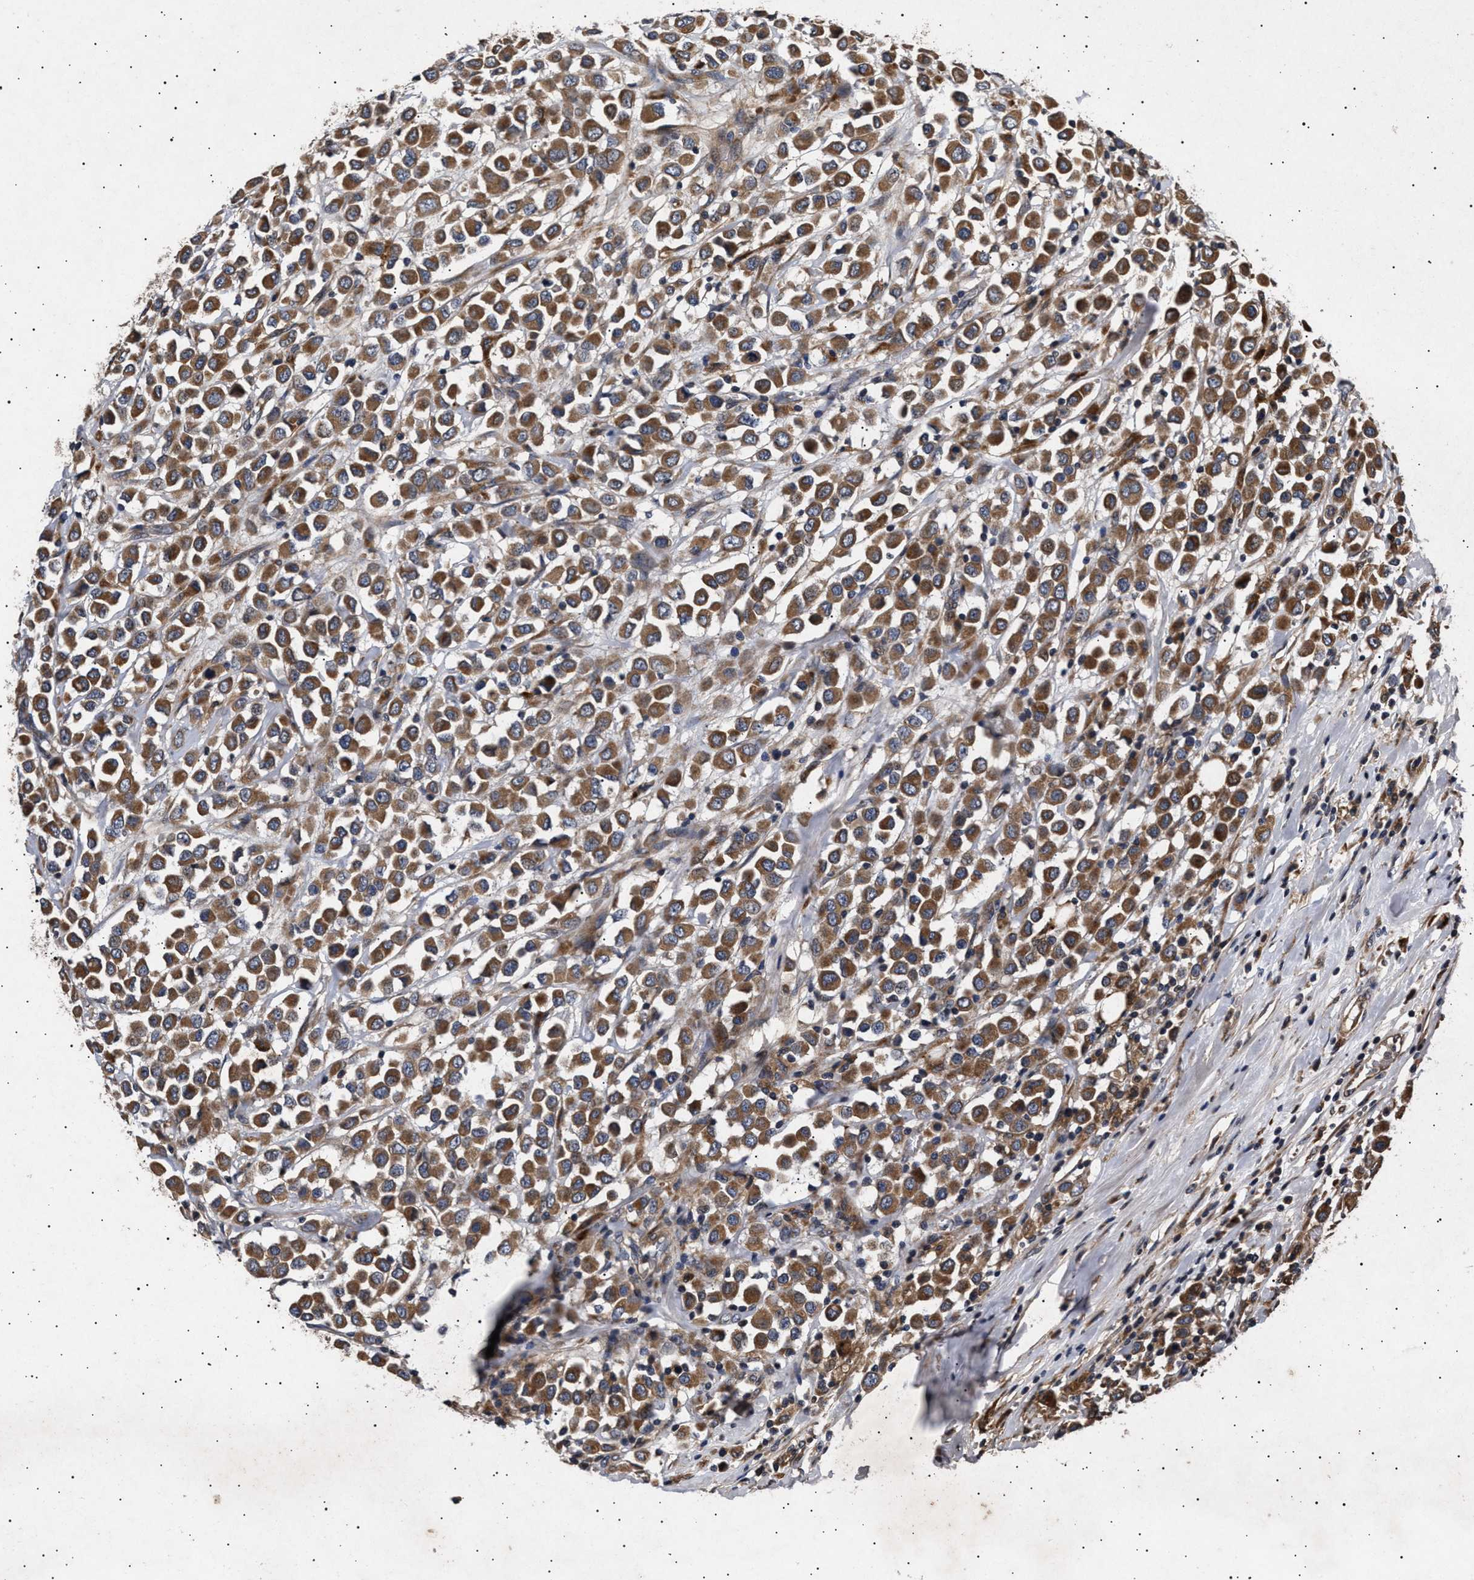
{"staining": {"intensity": "moderate", "quantity": ">75%", "location": "cytoplasmic/membranous"}, "tissue": "breast cancer", "cell_type": "Tumor cells", "image_type": "cancer", "snomed": [{"axis": "morphology", "description": "Duct carcinoma"}, {"axis": "topography", "description": "Breast"}], "caption": "A brown stain shows moderate cytoplasmic/membranous staining of a protein in breast cancer (infiltrating ductal carcinoma) tumor cells. (DAB IHC with brightfield microscopy, high magnification).", "gene": "ITGB5", "patient": {"sex": "female", "age": 61}}